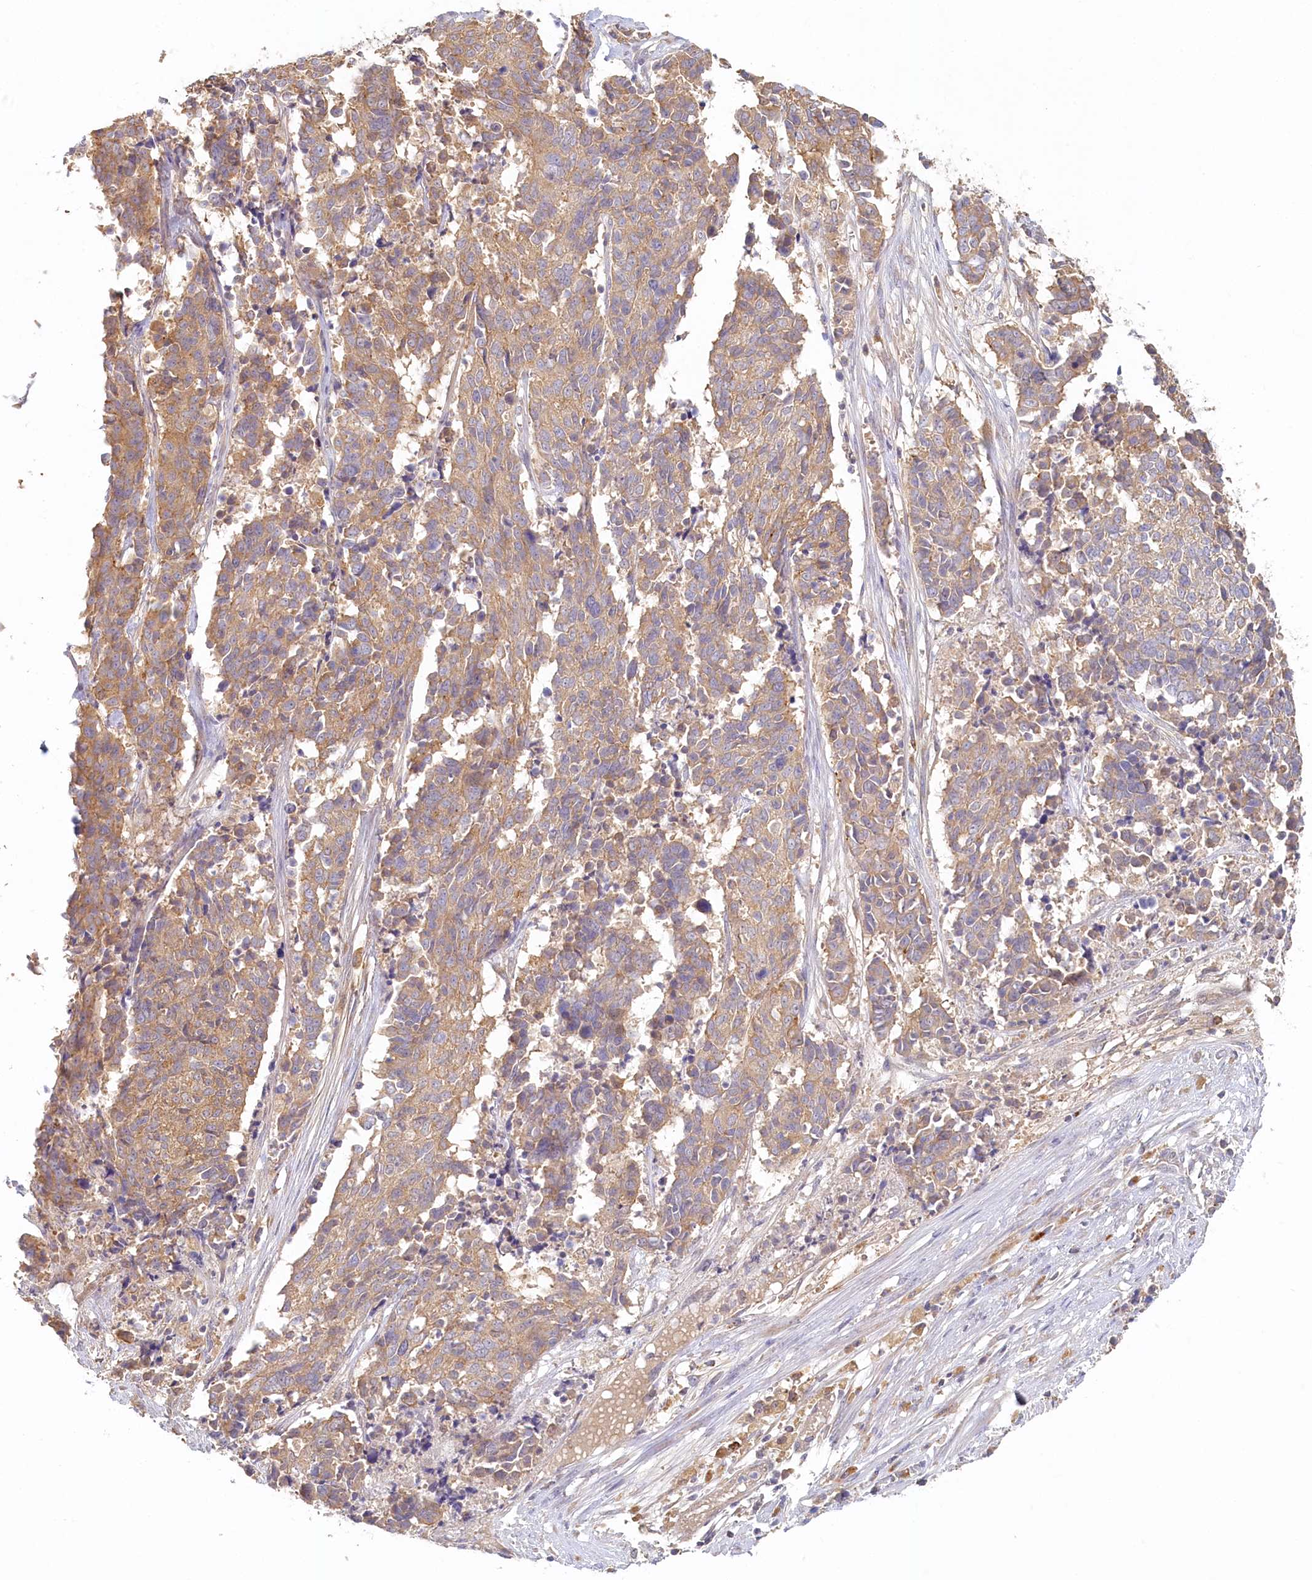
{"staining": {"intensity": "weak", "quantity": ">75%", "location": "cytoplasmic/membranous"}, "tissue": "cervical cancer", "cell_type": "Tumor cells", "image_type": "cancer", "snomed": [{"axis": "morphology", "description": "Normal tissue, NOS"}, {"axis": "morphology", "description": "Squamous cell carcinoma, NOS"}, {"axis": "topography", "description": "Cervix"}], "caption": "High-power microscopy captured an IHC photomicrograph of cervical cancer (squamous cell carcinoma), revealing weak cytoplasmic/membranous staining in about >75% of tumor cells.", "gene": "VSIG1", "patient": {"sex": "female", "age": 35}}